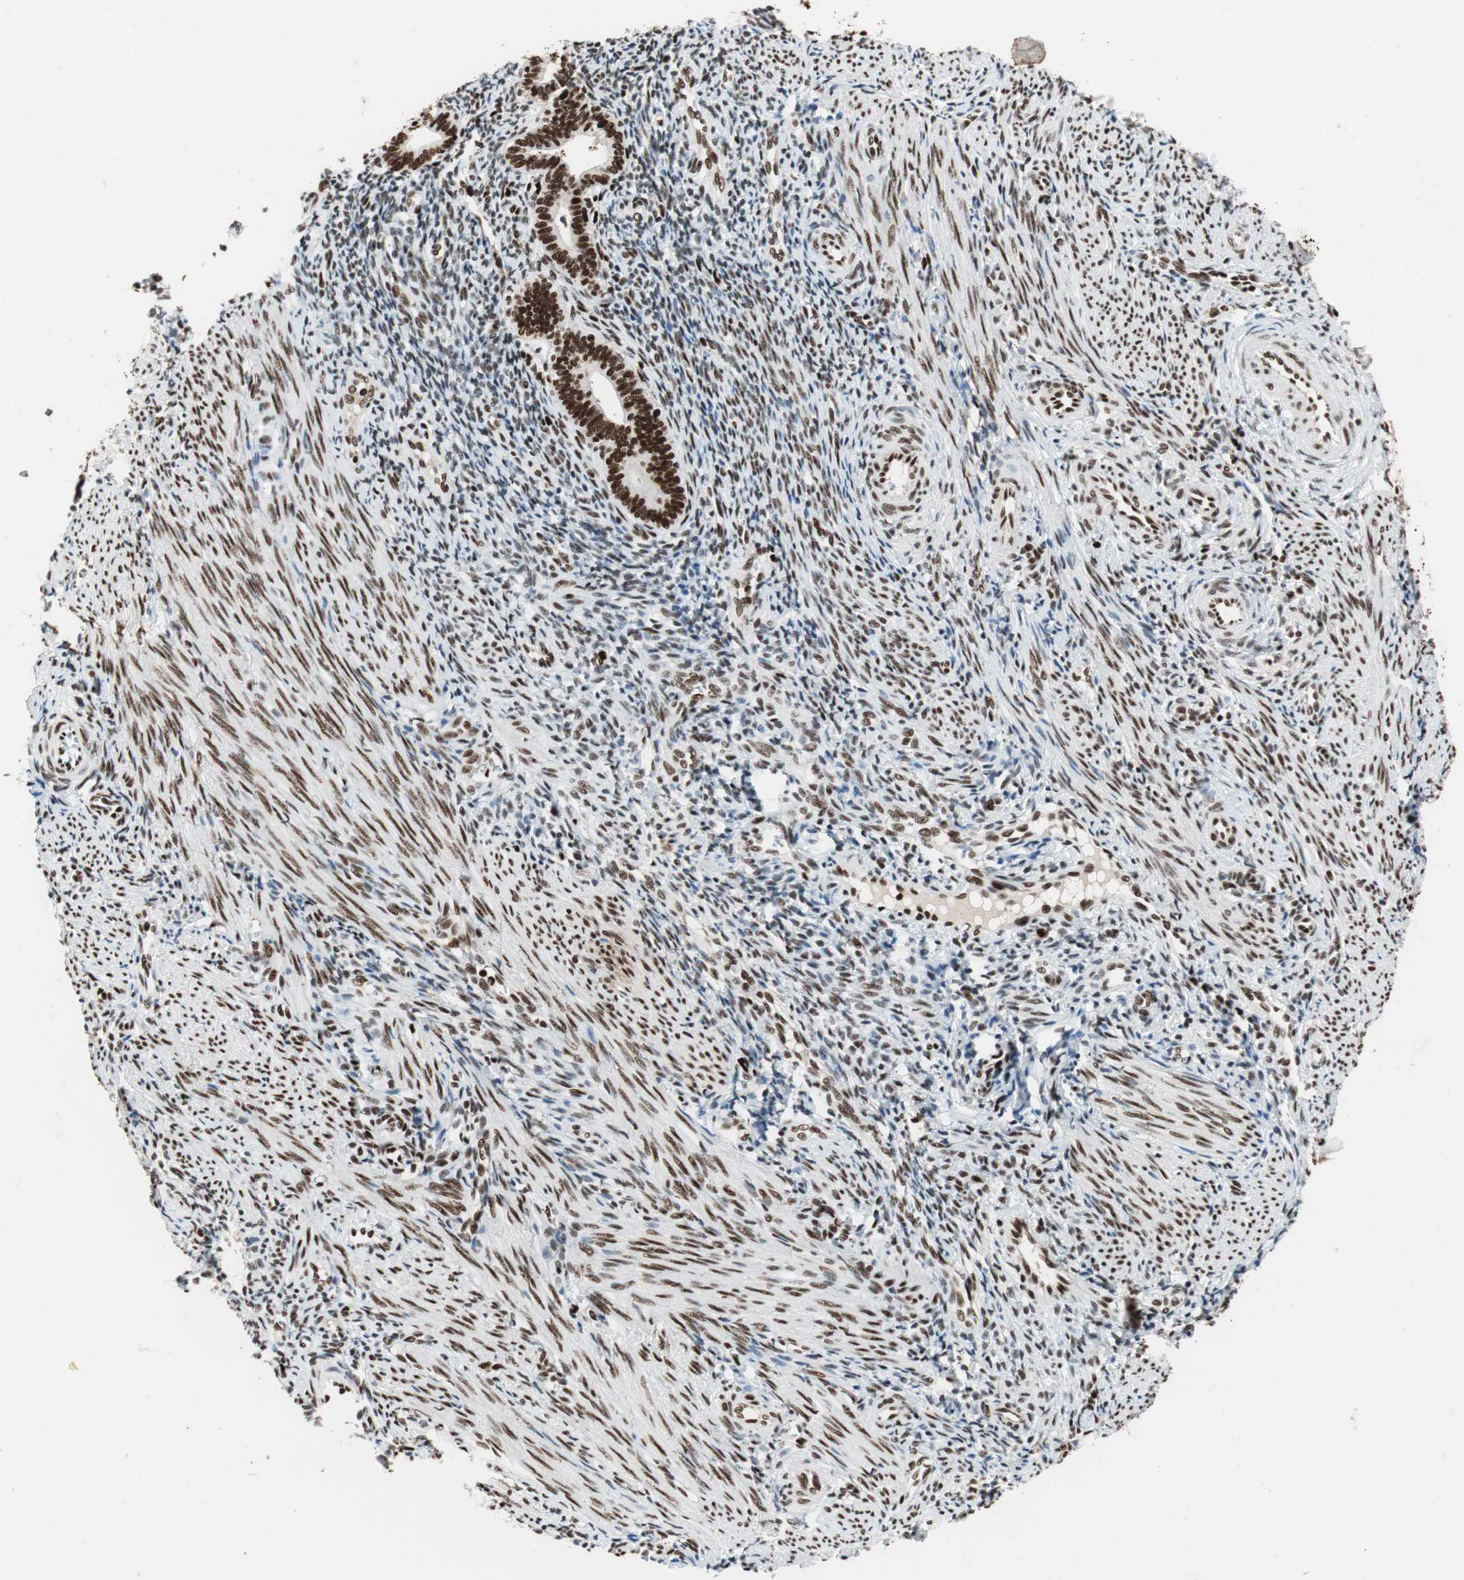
{"staining": {"intensity": "strong", "quantity": "25%-75%", "location": "nuclear"}, "tissue": "endometrium", "cell_type": "Cells in endometrial stroma", "image_type": "normal", "snomed": [{"axis": "morphology", "description": "Normal tissue, NOS"}, {"axis": "topography", "description": "Uterus"}, {"axis": "topography", "description": "Endometrium"}], "caption": "Protein staining by immunohistochemistry shows strong nuclear expression in about 25%-75% of cells in endometrial stroma in unremarkable endometrium. The protein is shown in brown color, while the nuclei are stained blue.", "gene": "PSME3", "patient": {"sex": "female", "age": 33}}